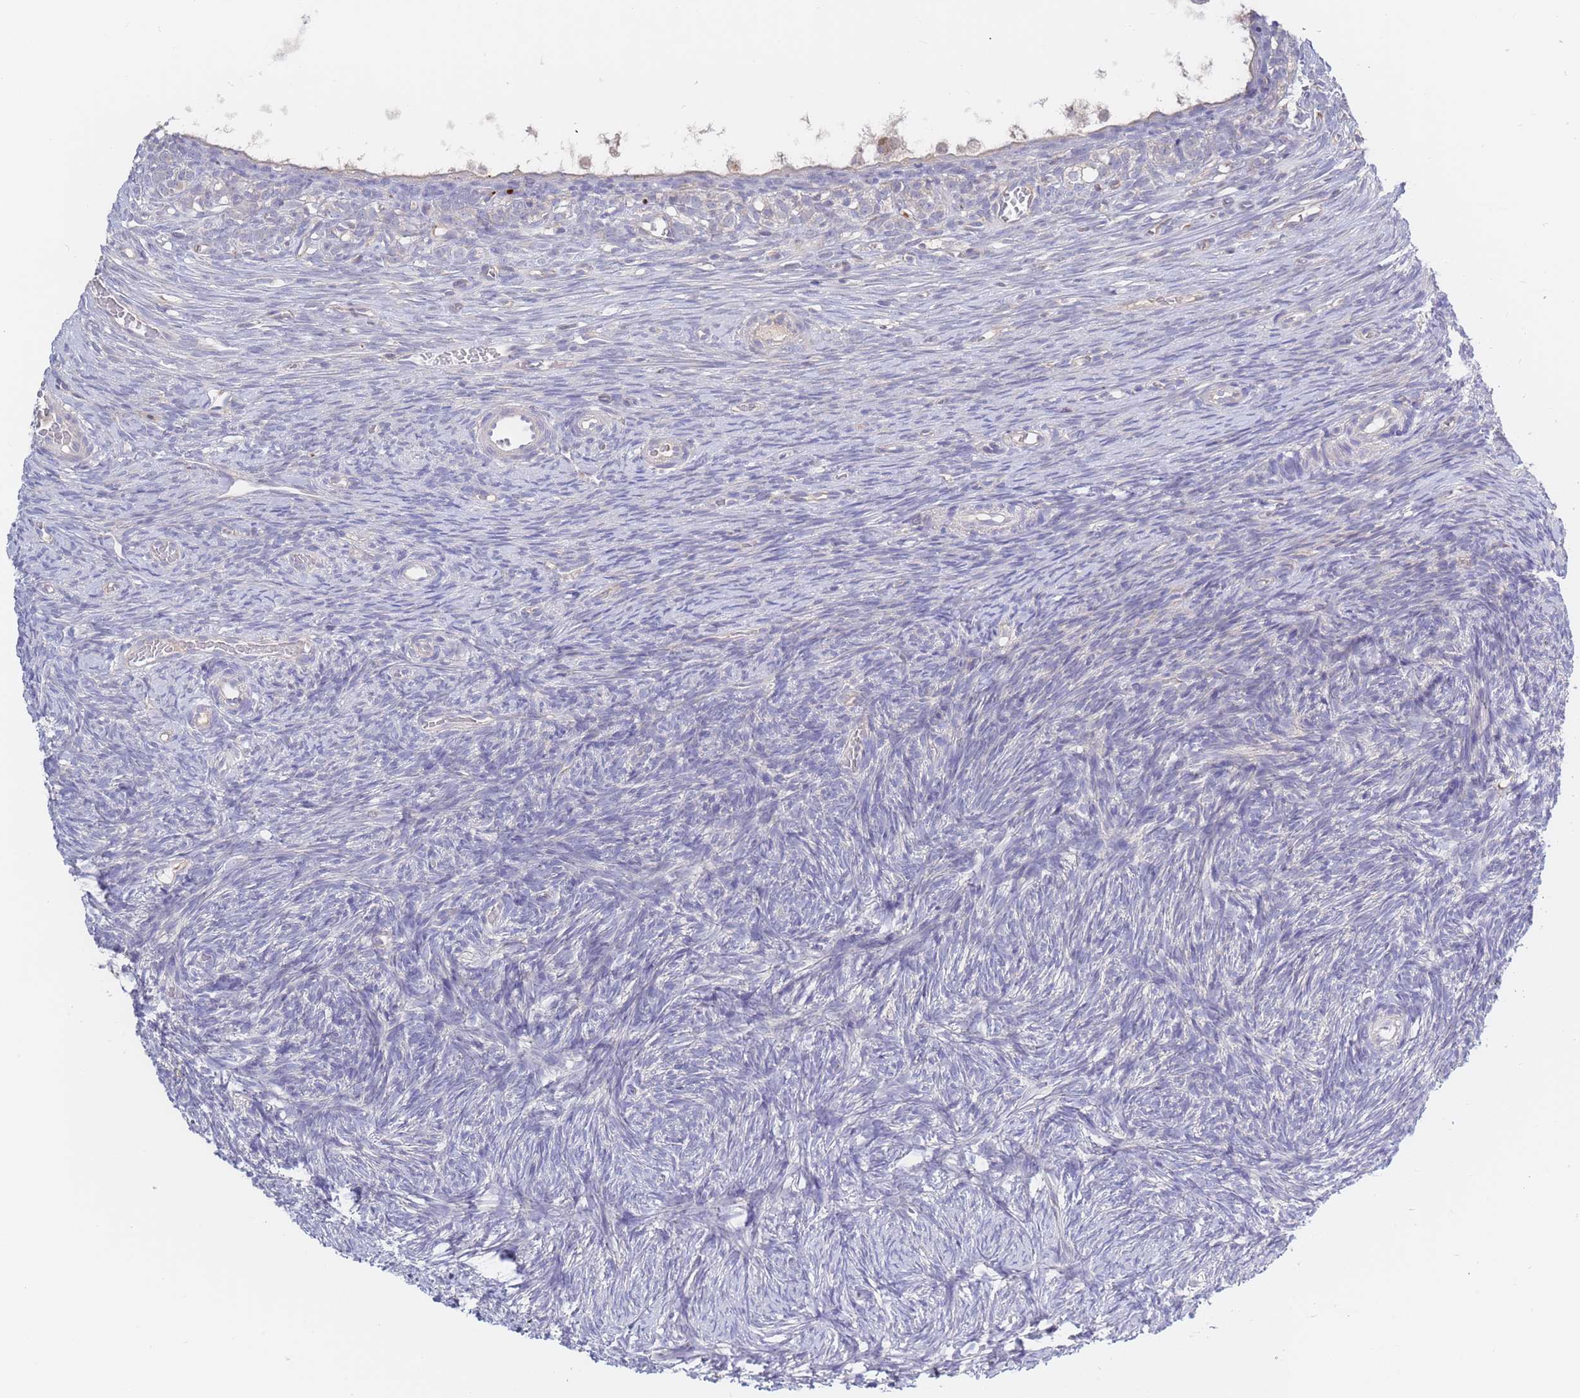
{"staining": {"intensity": "negative", "quantity": "none", "location": "none"}, "tissue": "ovary", "cell_type": "Follicle cells", "image_type": "normal", "snomed": [{"axis": "morphology", "description": "Normal tissue, NOS"}, {"axis": "topography", "description": "Ovary"}], "caption": "IHC image of unremarkable human ovary stained for a protein (brown), which exhibits no positivity in follicle cells.", "gene": "BORCS5", "patient": {"sex": "female", "age": 39}}